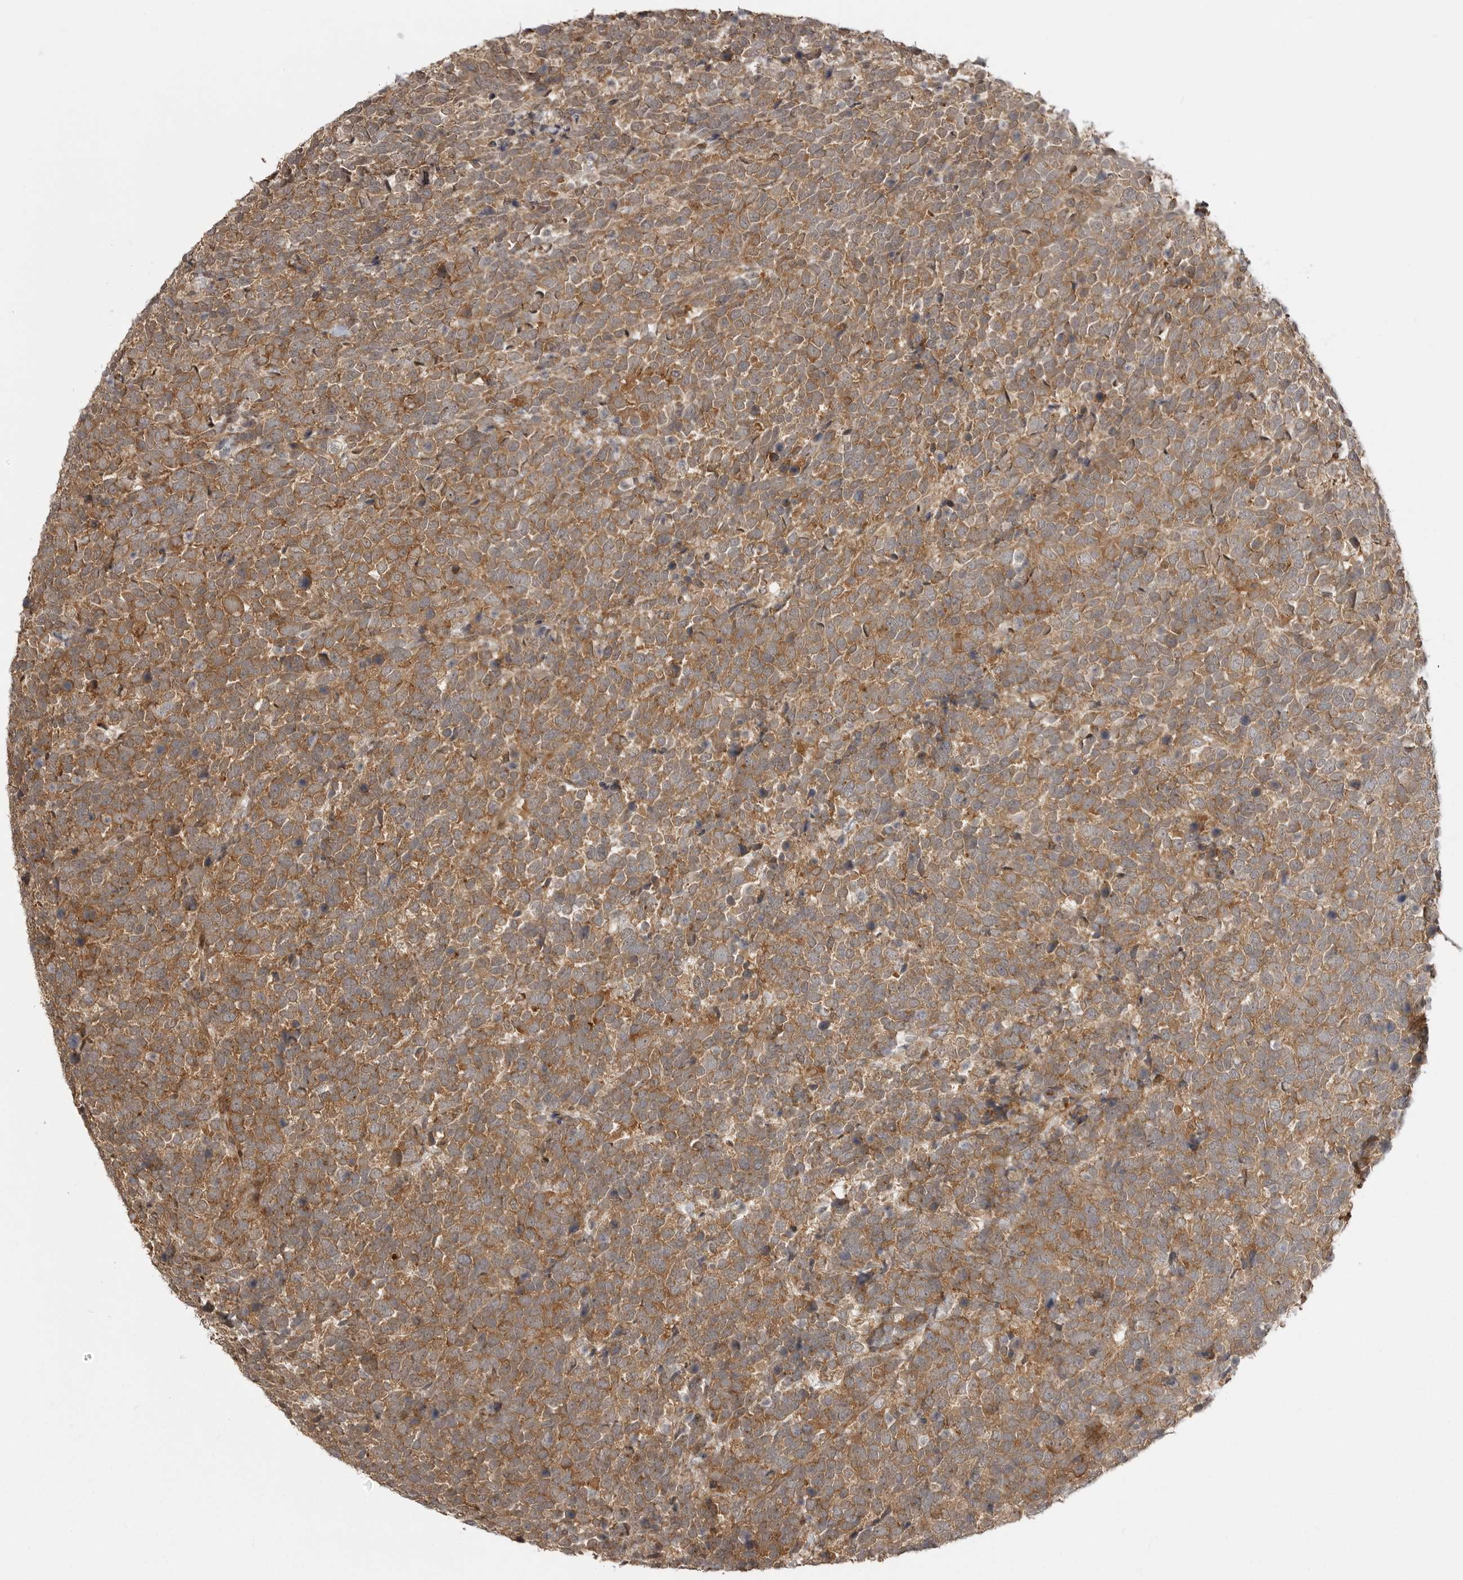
{"staining": {"intensity": "moderate", "quantity": ">75%", "location": "cytoplasmic/membranous"}, "tissue": "urothelial cancer", "cell_type": "Tumor cells", "image_type": "cancer", "snomed": [{"axis": "morphology", "description": "Urothelial carcinoma, High grade"}, {"axis": "topography", "description": "Urinary bladder"}], "caption": "Brown immunohistochemical staining in urothelial cancer demonstrates moderate cytoplasmic/membranous positivity in about >75% of tumor cells.", "gene": "FAT3", "patient": {"sex": "female", "age": 82}}